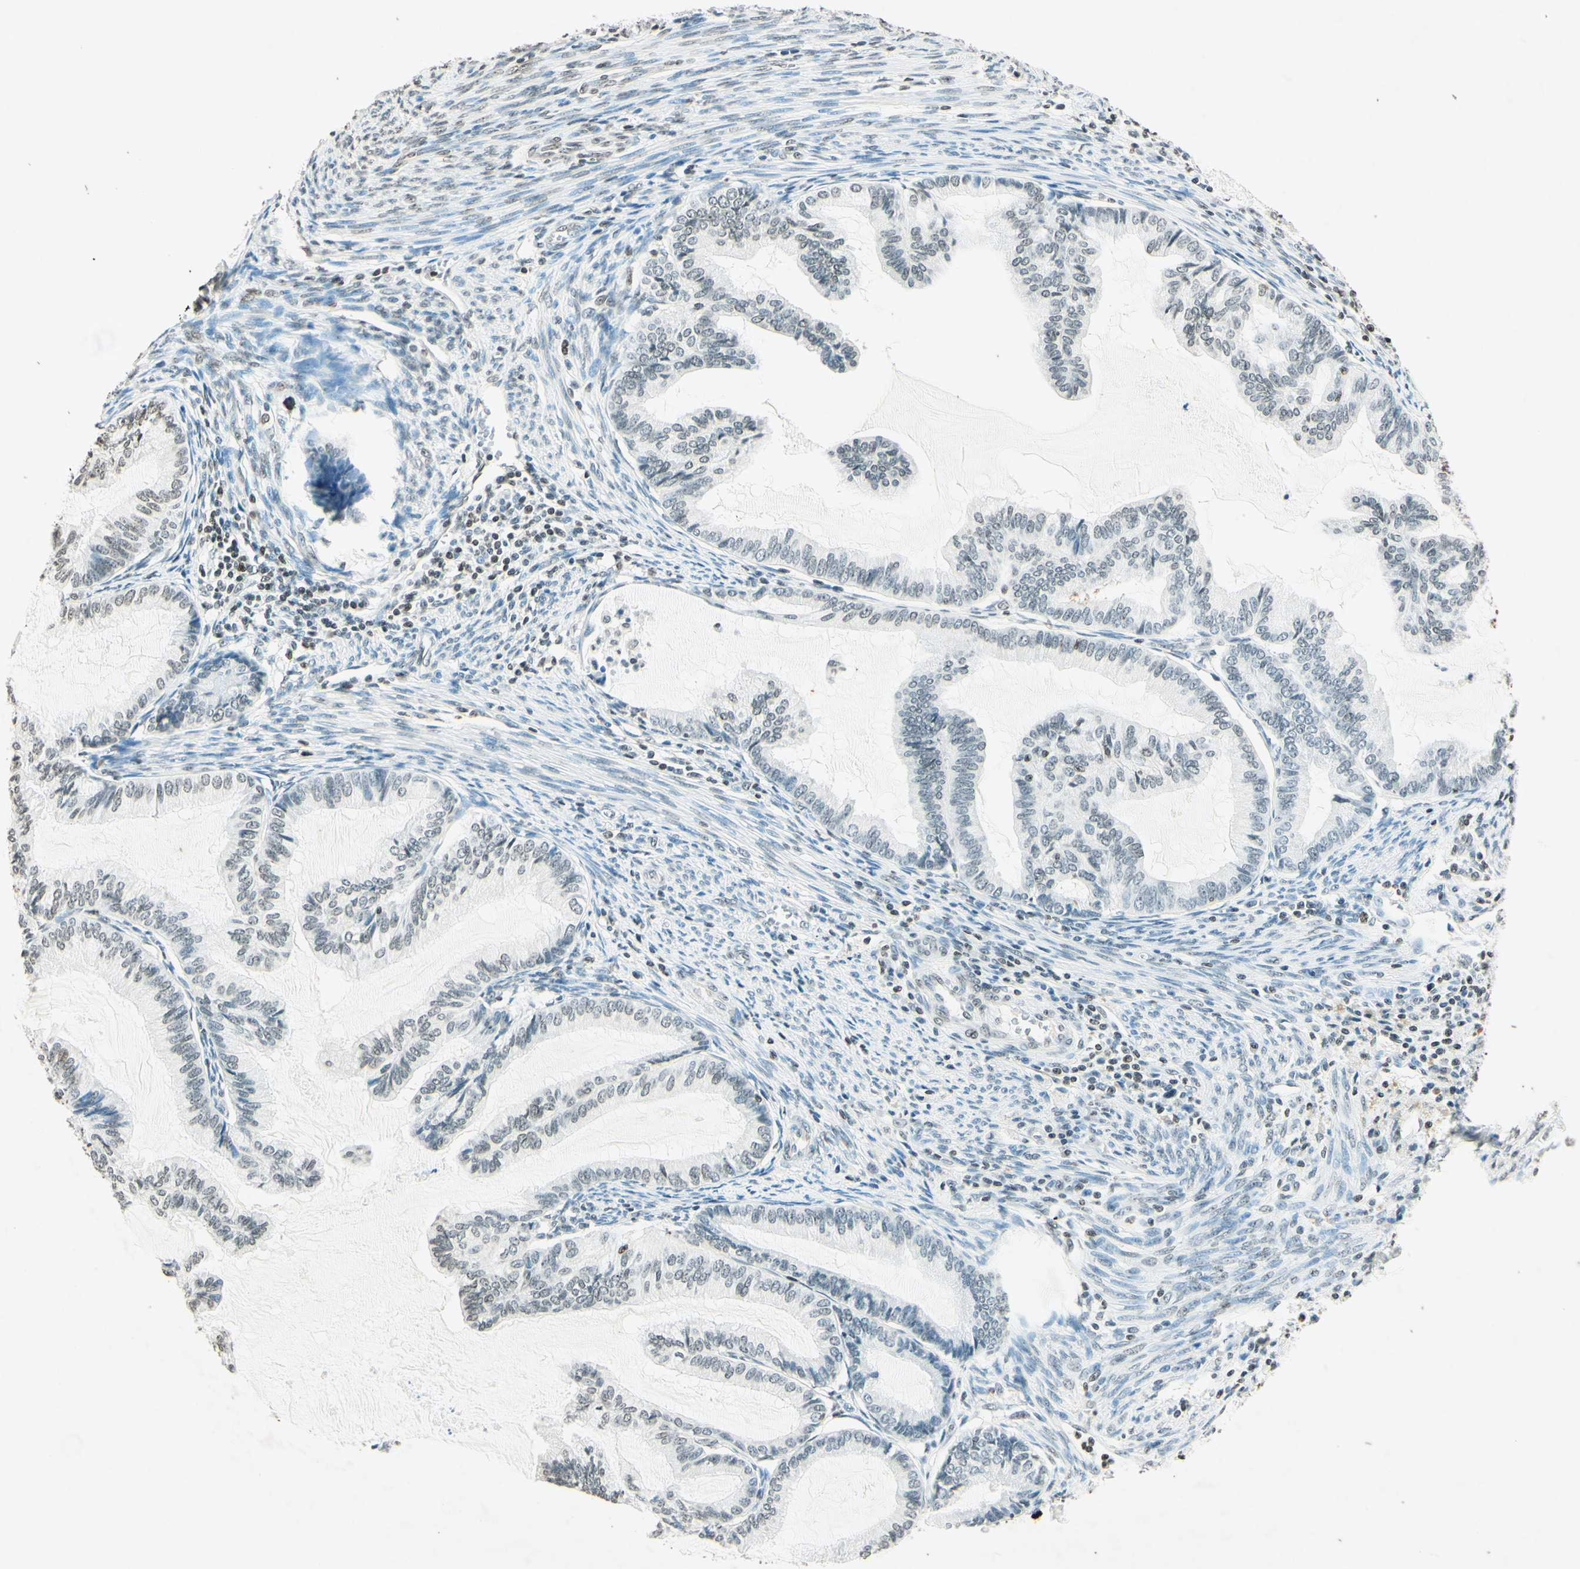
{"staining": {"intensity": "weak", "quantity": "<25%", "location": "nuclear"}, "tissue": "cervical cancer", "cell_type": "Tumor cells", "image_type": "cancer", "snomed": [{"axis": "morphology", "description": "Normal tissue, NOS"}, {"axis": "morphology", "description": "Adenocarcinoma, NOS"}, {"axis": "topography", "description": "Cervix"}, {"axis": "topography", "description": "Endometrium"}], "caption": "This is an IHC histopathology image of human cervical cancer. There is no positivity in tumor cells.", "gene": "MSH2", "patient": {"sex": "female", "age": 86}}